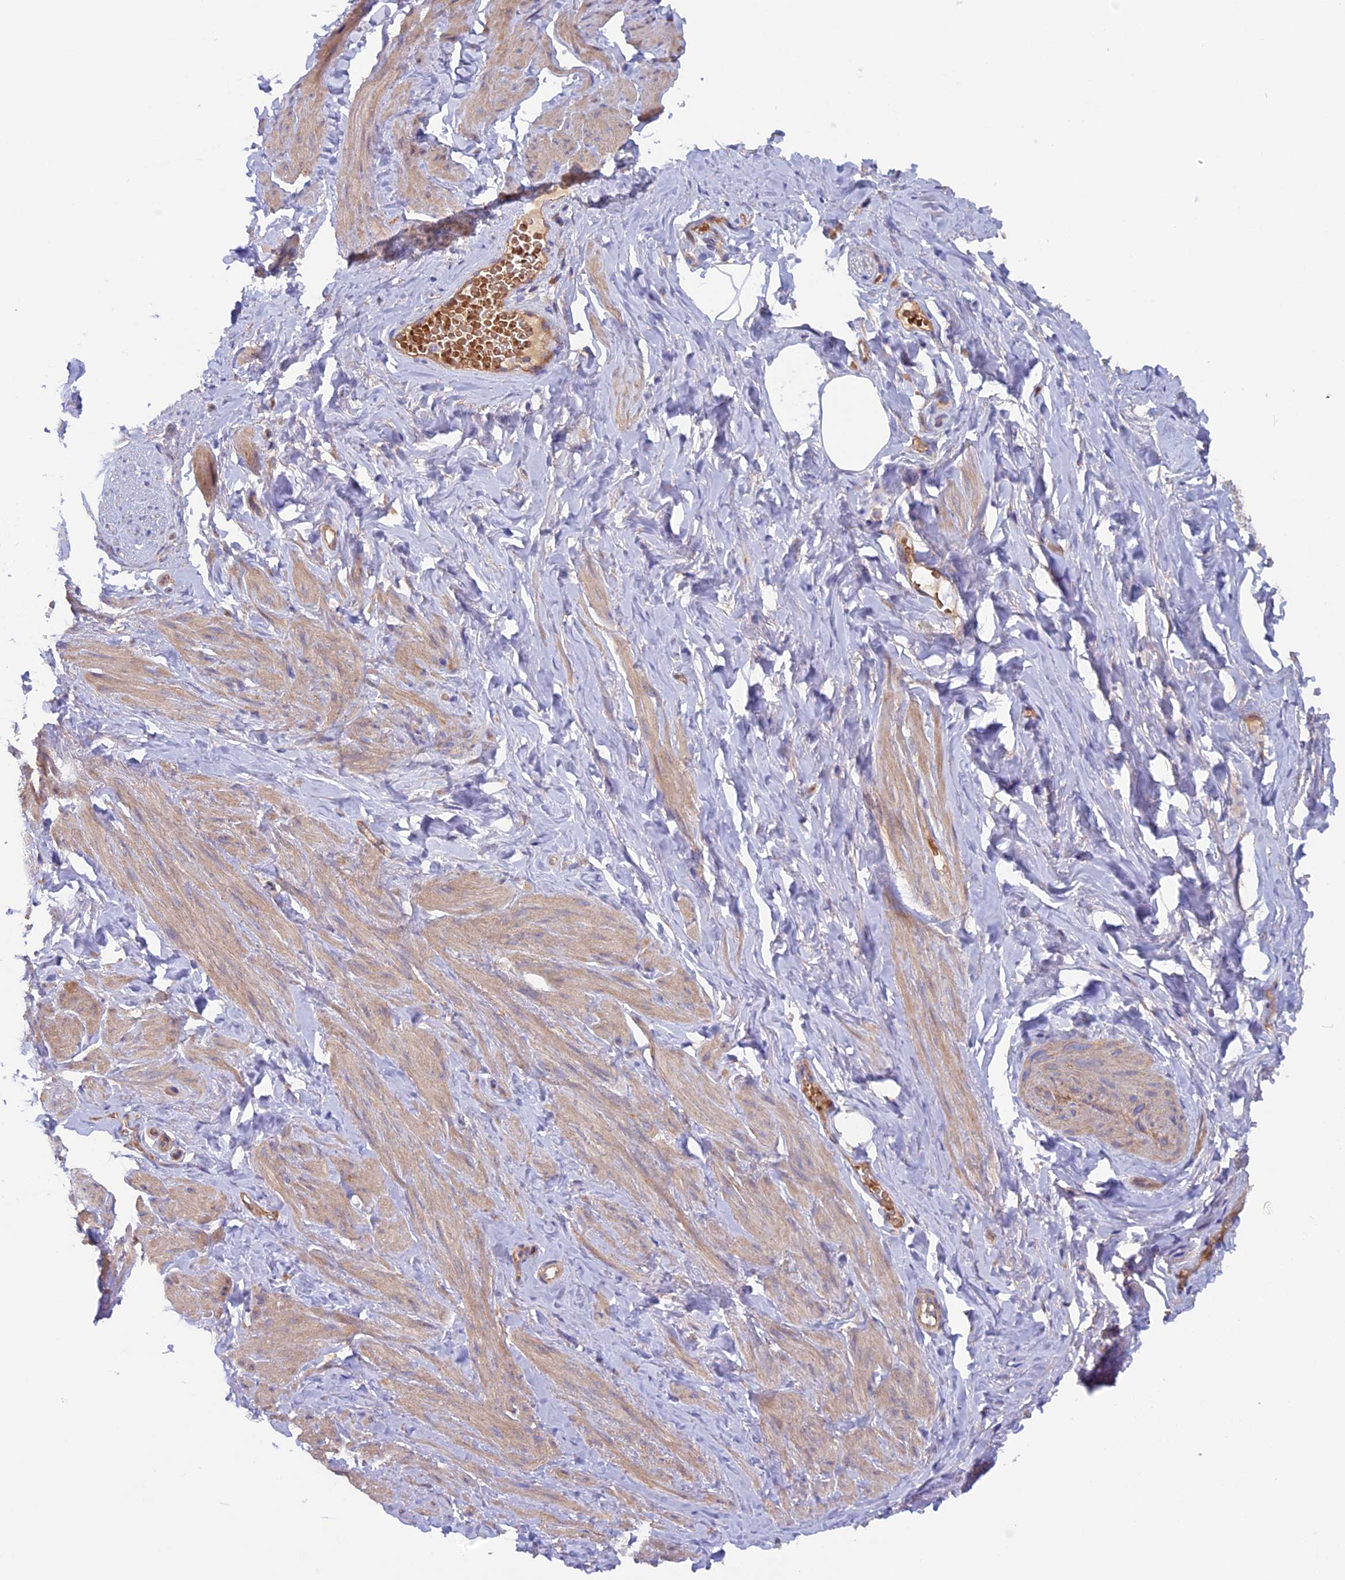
{"staining": {"intensity": "weak", "quantity": "25%-75%", "location": "cytoplasmic/membranous"}, "tissue": "smooth muscle", "cell_type": "Smooth muscle cells", "image_type": "normal", "snomed": [{"axis": "morphology", "description": "Normal tissue, NOS"}, {"axis": "topography", "description": "Smooth muscle"}, {"axis": "topography", "description": "Peripheral nerve tissue"}], "caption": "A brown stain shows weak cytoplasmic/membranous positivity of a protein in smooth muscle cells of unremarkable smooth muscle. The protein of interest is shown in brown color, while the nuclei are stained blue.", "gene": "DUS3L", "patient": {"sex": "male", "age": 69}}